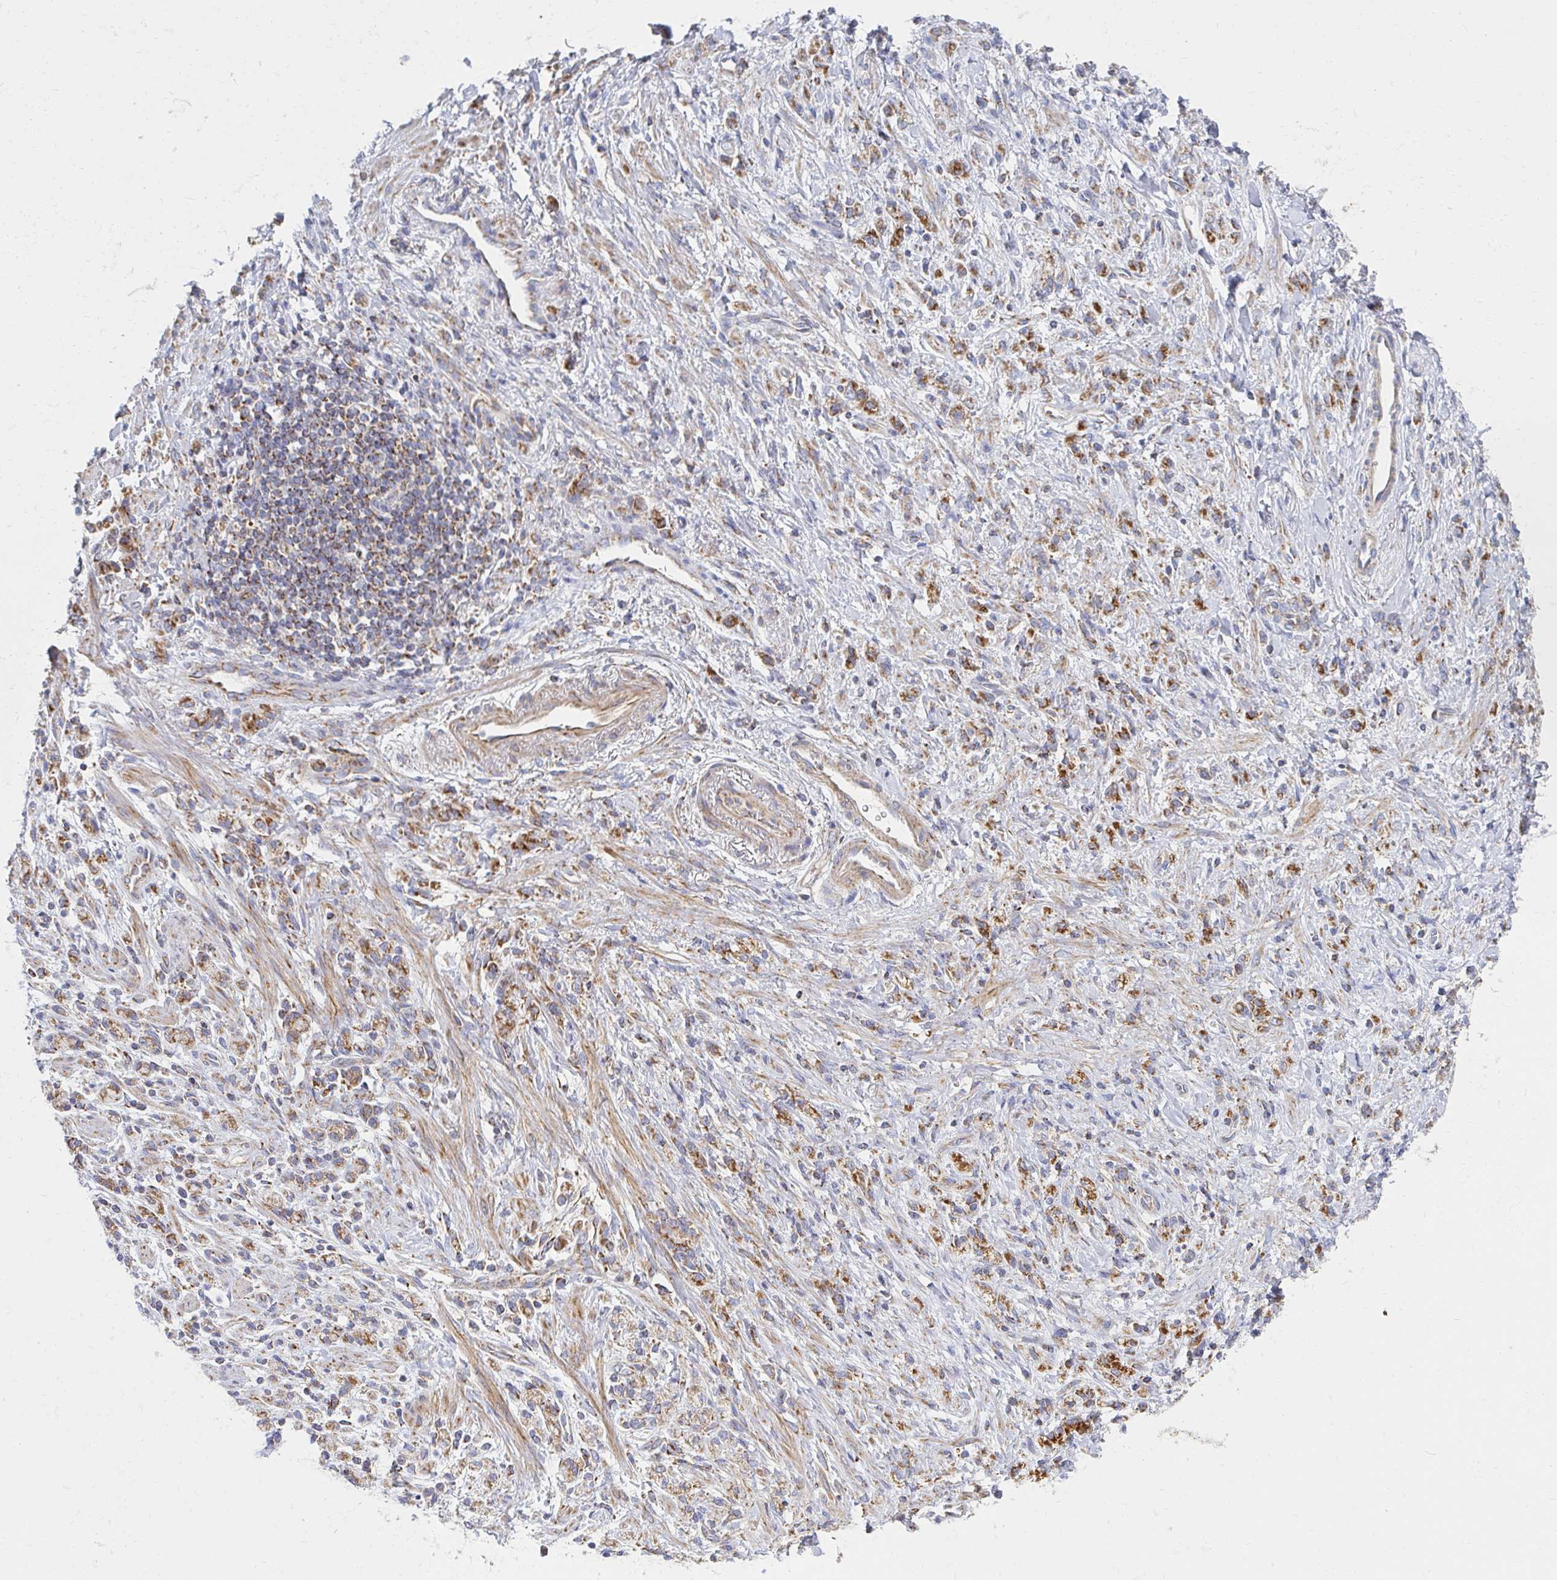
{"staining": {"intensity": "moderate", "quantity": ">75%", "location": "cytoplasmic/membranous"}, "tissue": "stomach cancer", "cell_type": "Tumor cells", "image_type": "cancer", "snomed": [{"axis": "morphology", "description": "Adenocarcinoma, NOS"}, {"axis": "topography", "description": "Stomach"}], "caption": "Tumor cells reveal moderate cytoplasmic/membranous expression in approximately >75% of cells in stomach cancer (adenocarcinoma).", "gene": "MAVS", "patient": {"sex": "male", "age": 77}}